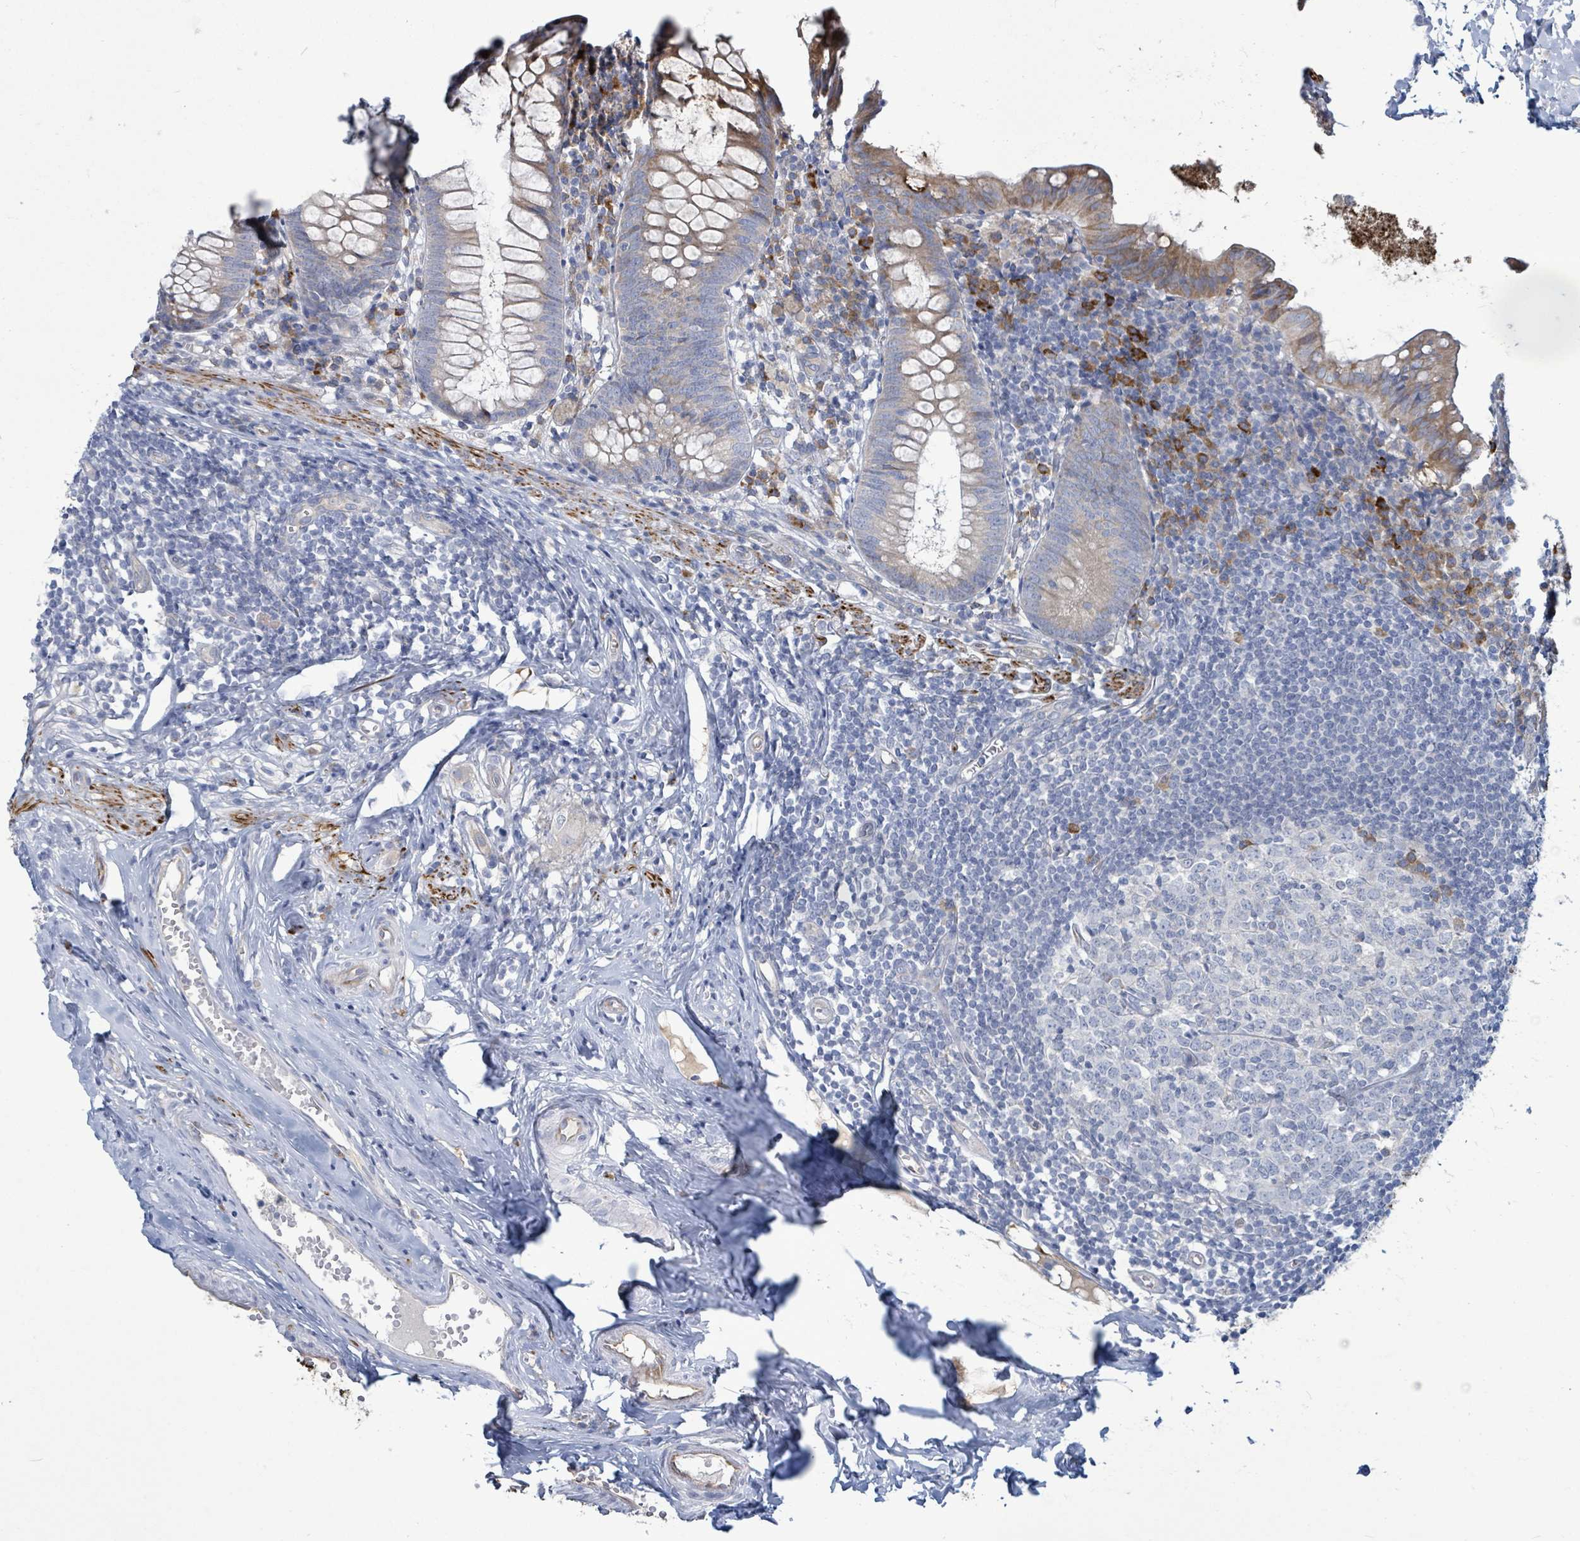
{"staining": {"intensity": "moderate", "quantity": "25%-75%", "location": "cytoplasmic/membranous"}, "tissue": "appendix", "cell_type": "Glandular cells", "image_type": "normal", "snomed": [{"axis": "morphology", "description": "Normal tissue, NOS"}, {"axis": "topography", "description": "Appendix"}], "caption": "IHC histopathology image of normal appendix: human appendix stained using immunohistochemistry exhibits medium levels of moderate protein expression localized specifically in the cytoplasmic/membranous of glandular cells, appearing as a cytoplasmic/membranous brown color.", "gene": "SIRPB1", "patient": {"sex": "female", "age": 51}}